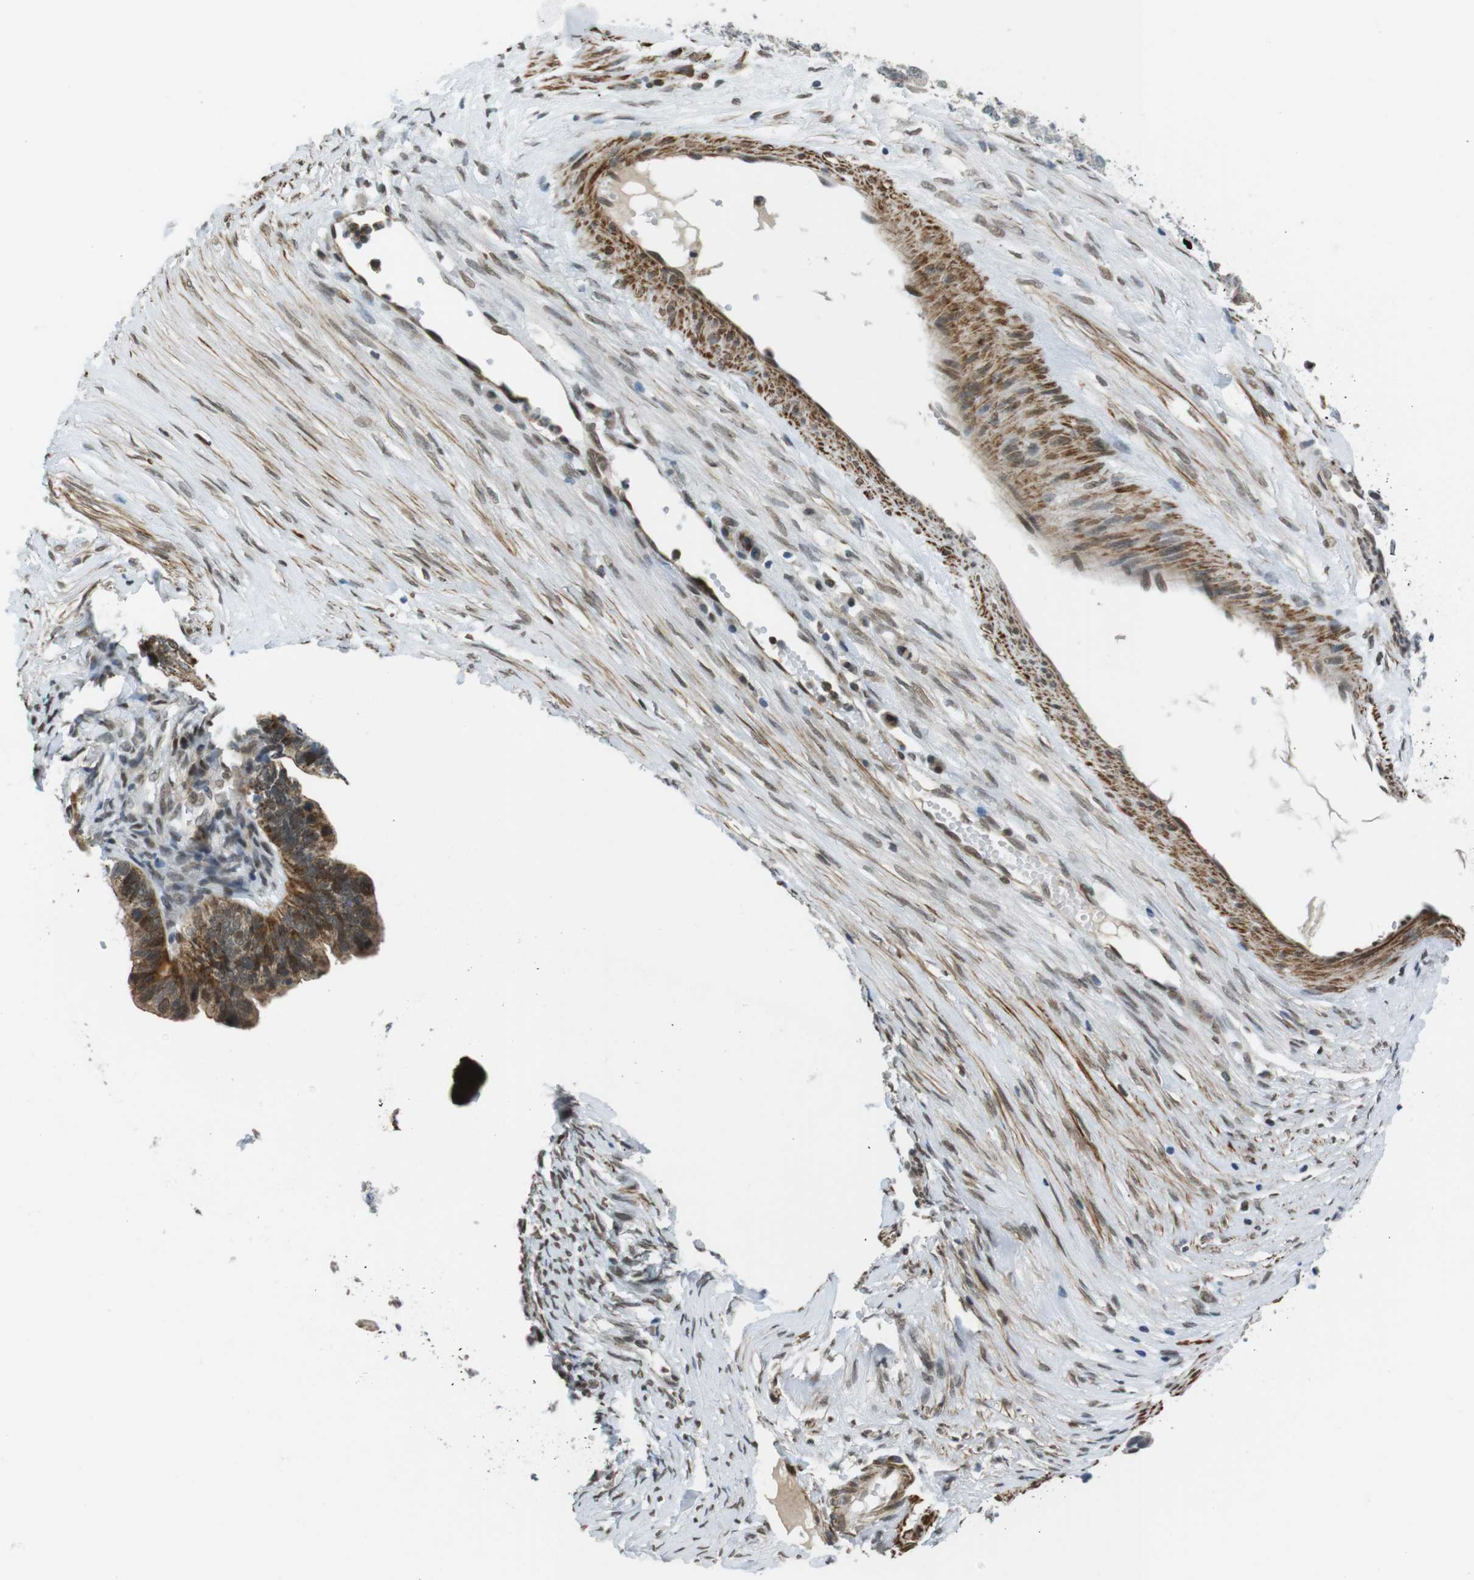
{"staining": {"intensity": "moderate", "quantity": ">75%", "location": "cytoplasmic/membranous,nuclear"}, "tissue": "ovarian cancer", "cell_type": "Tumor cells", "image_type": "cancer", "snomed": [{"axis": "morphology", "description": "Cystadenocarcinoma, serous, NOS"}, {"axis": "topography", "description": "Ovary"}], "caption": "A histopathology image of human ovarian cancer (serous cystadenocarcinoma) stained for a protein exhibits moderate cytoplasmic/membranous and nuclear brown staining in tumor cells. The staining was performed using DAB (3,3'-diaminobenzidine) to visualize the protein expression in brown, while the nuclei were stained in blue with hematoxylin (Magnification: 20x).", "gene": "USP7", "patient": {"sex": "female", "age": 56}}